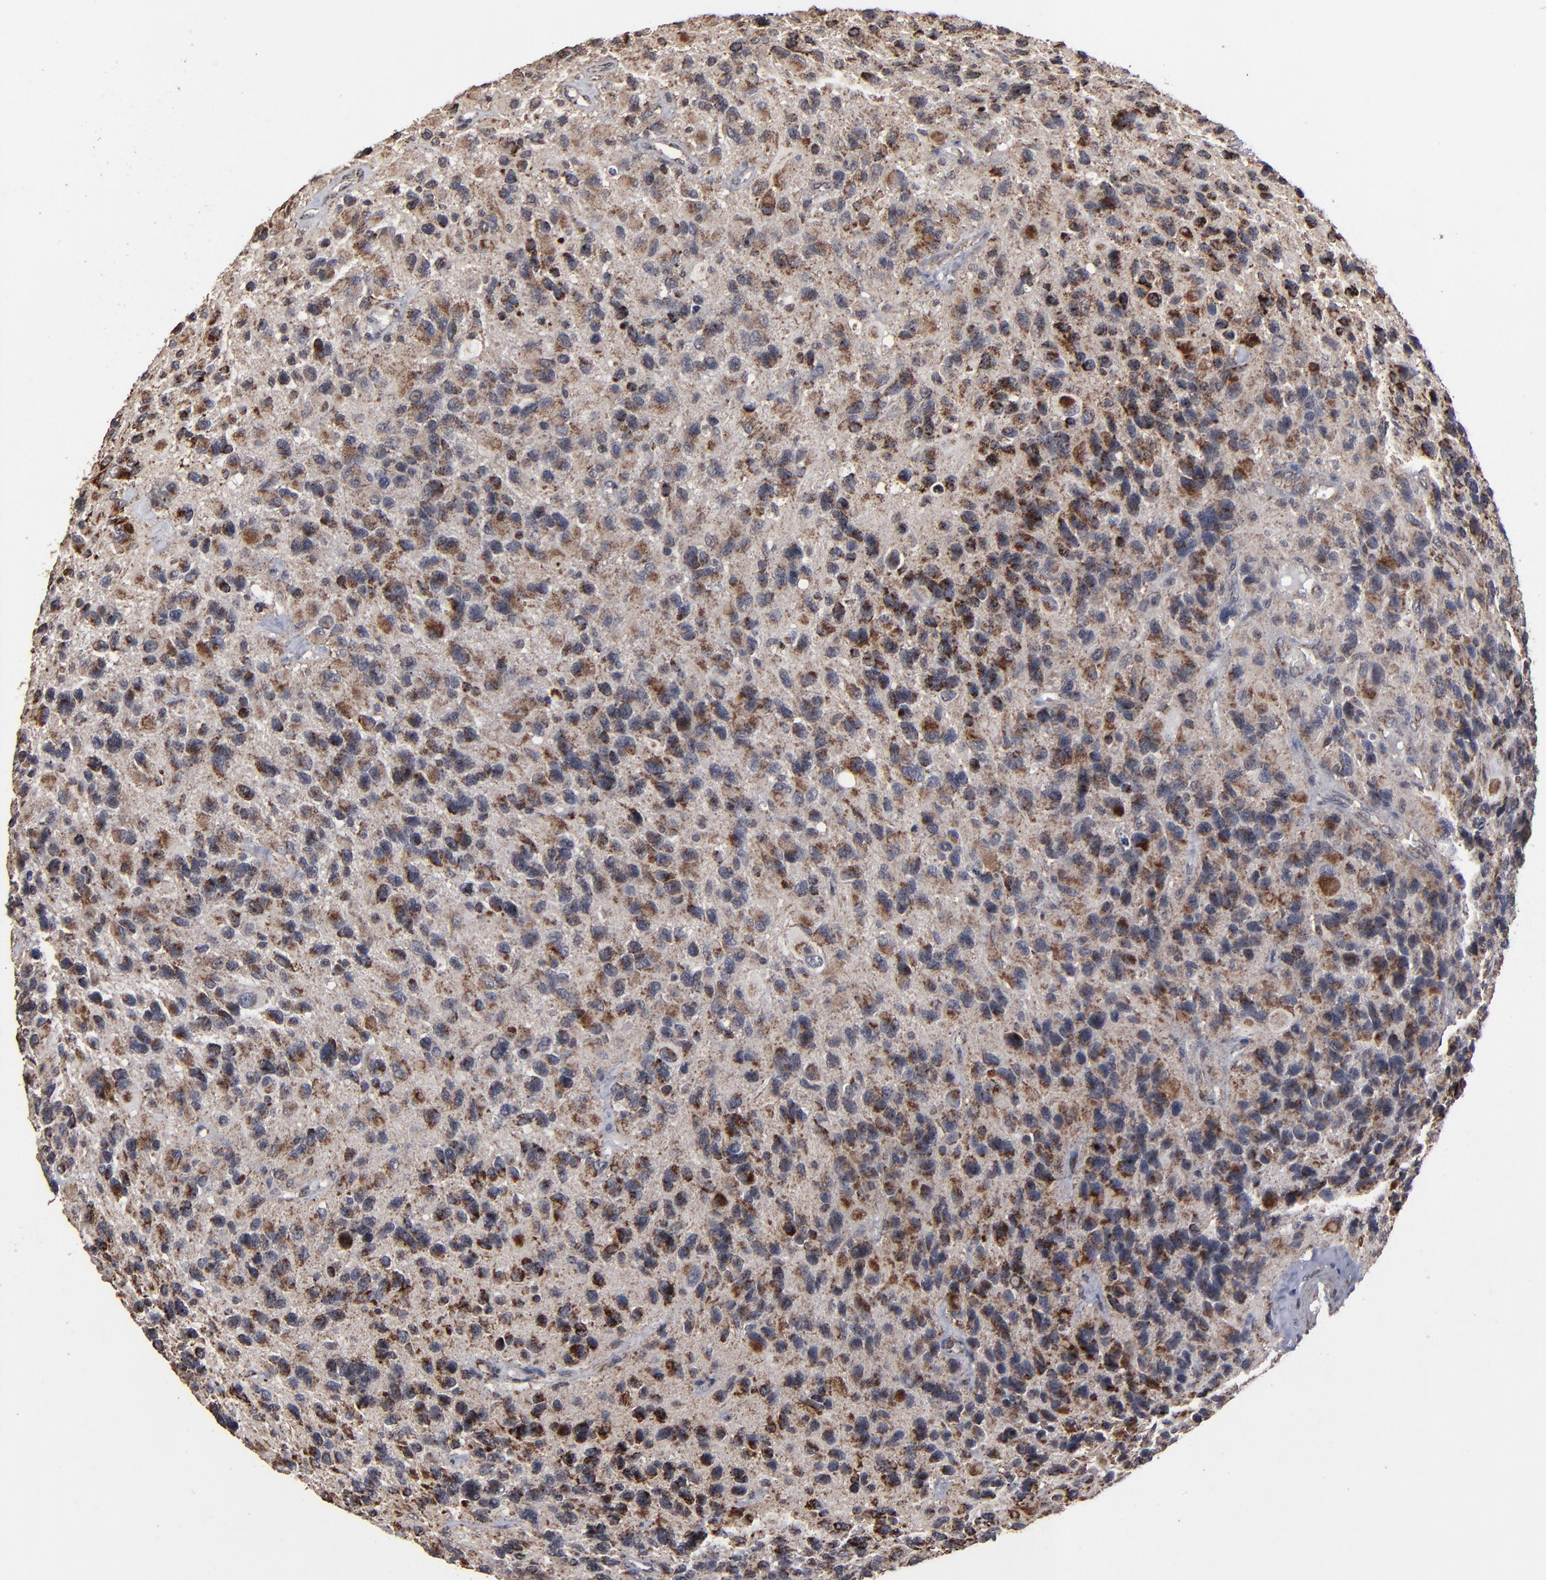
{"staining": {"intensity": "strong", "quantity": "<25%", "location": "cytoplasmic/membranous"}, "tissue": "glioma", "cell_type": "Tumor cells", "image_type": "cancer", "snomed": [{"axis": "morphology", "description": "Glioma, malignant, High grade"}, {"axis": "topography", "description": "Brain"}], "caption": "Immunohistochemical staining of glioma demonstrates medium levels of strong cytoplasmic/membranous staining in about <25% of tumor cells. Using DAB (brown) and hematoxylin (blue) stains, captured at high magnification using brightfield microscopy.", "gene": "BNIP3", "patient": {"sex": "male", "age": 77}}